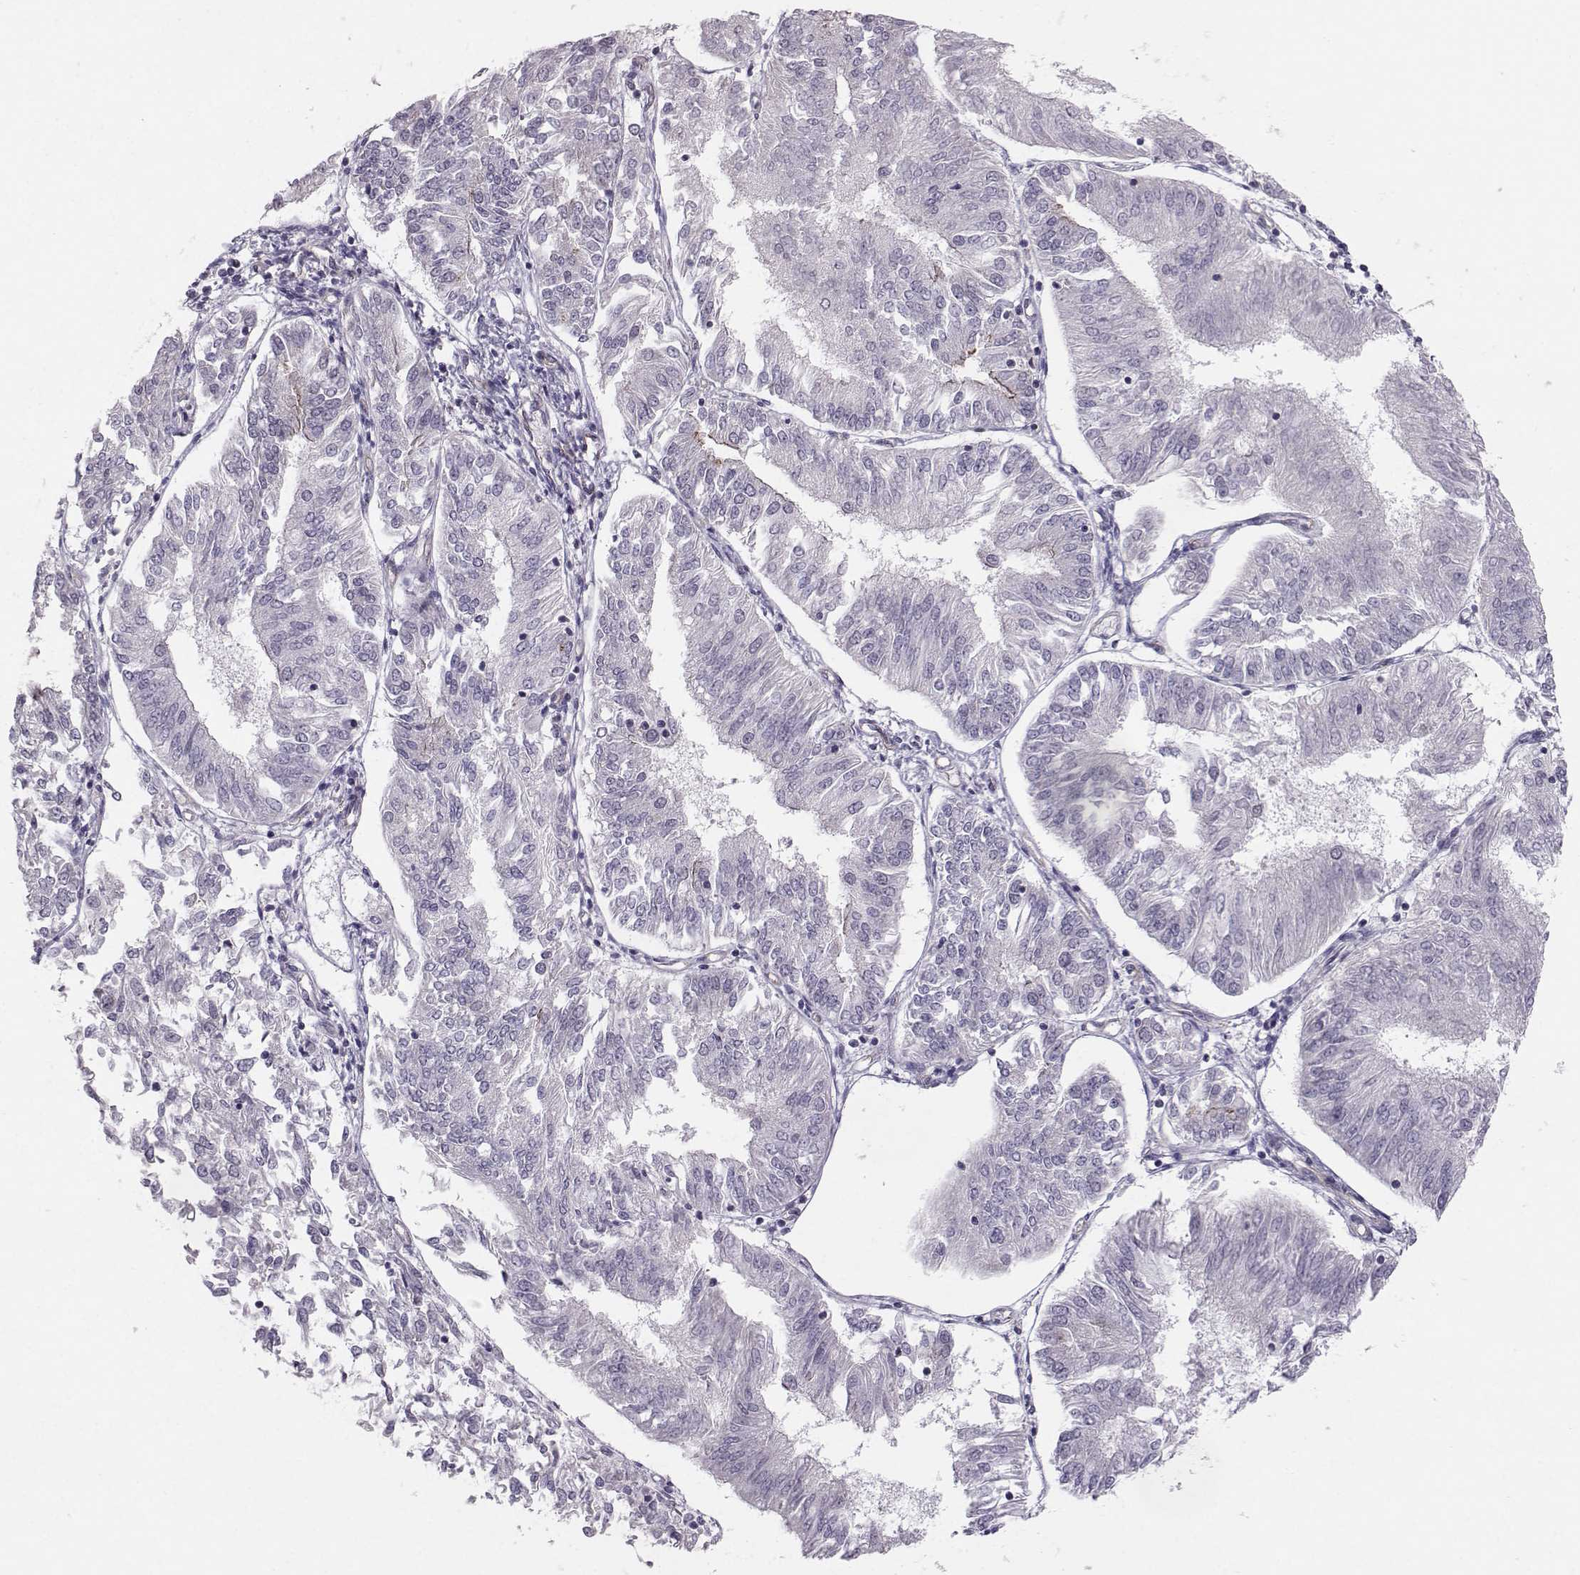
{"staining": {"intensity": "negative", "quantity": "none", "location": "none"}, "tissue": "endometrial cancer", "cell_type": "Tumor cells", "image_type": "cancer", "snomed": [{"axis": "morphology", "description": "Adenocarcinoma, NOS"}, {"axis": "topography", "description": "Endometrium"}], "caption": "Histopathology image shows no significant protein staining in tumor cells of adenocarcinoma (endometrial).", "gene": "MAST1", "patient": {"sex": "female", "age": 58}}